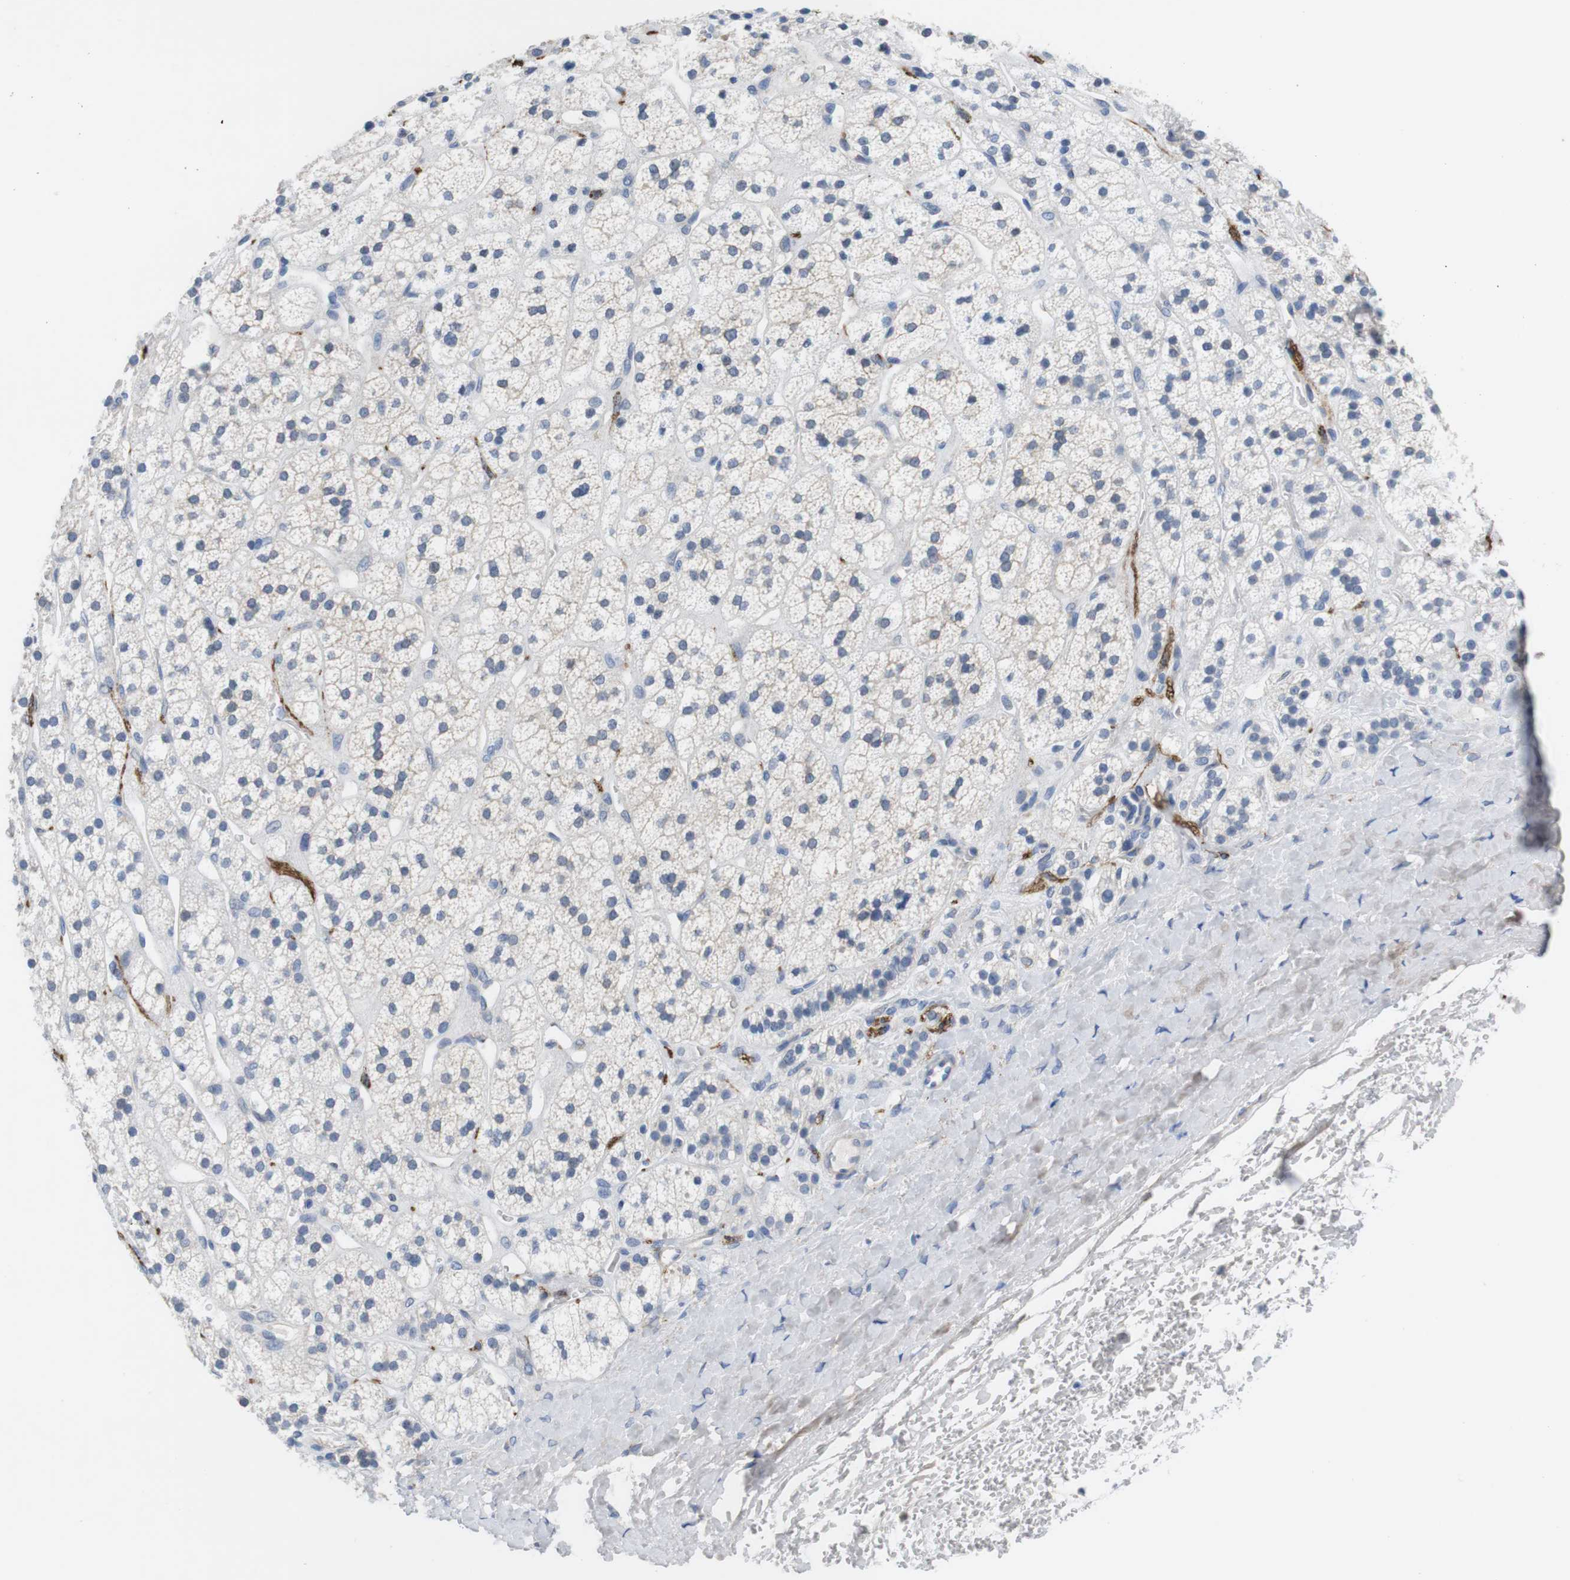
{"staining": {"intensity": "negative", "quantity": "none", "location": "none"}, "tissue": "adrenal gland", "cell_type": "Glandular cells", "image_type": "normal", "snomed": [{"axis": "morphology", "description": "Normal tissue, NOS"}, {"axis": "topography", "description": "Adrenal gland"}], "caption": "Photomicrograph shows no significant protein expression in glandular cells of normal adrenal gland.", "gene": "MAP6", "patient": {"sex": "male", "age": 56}}